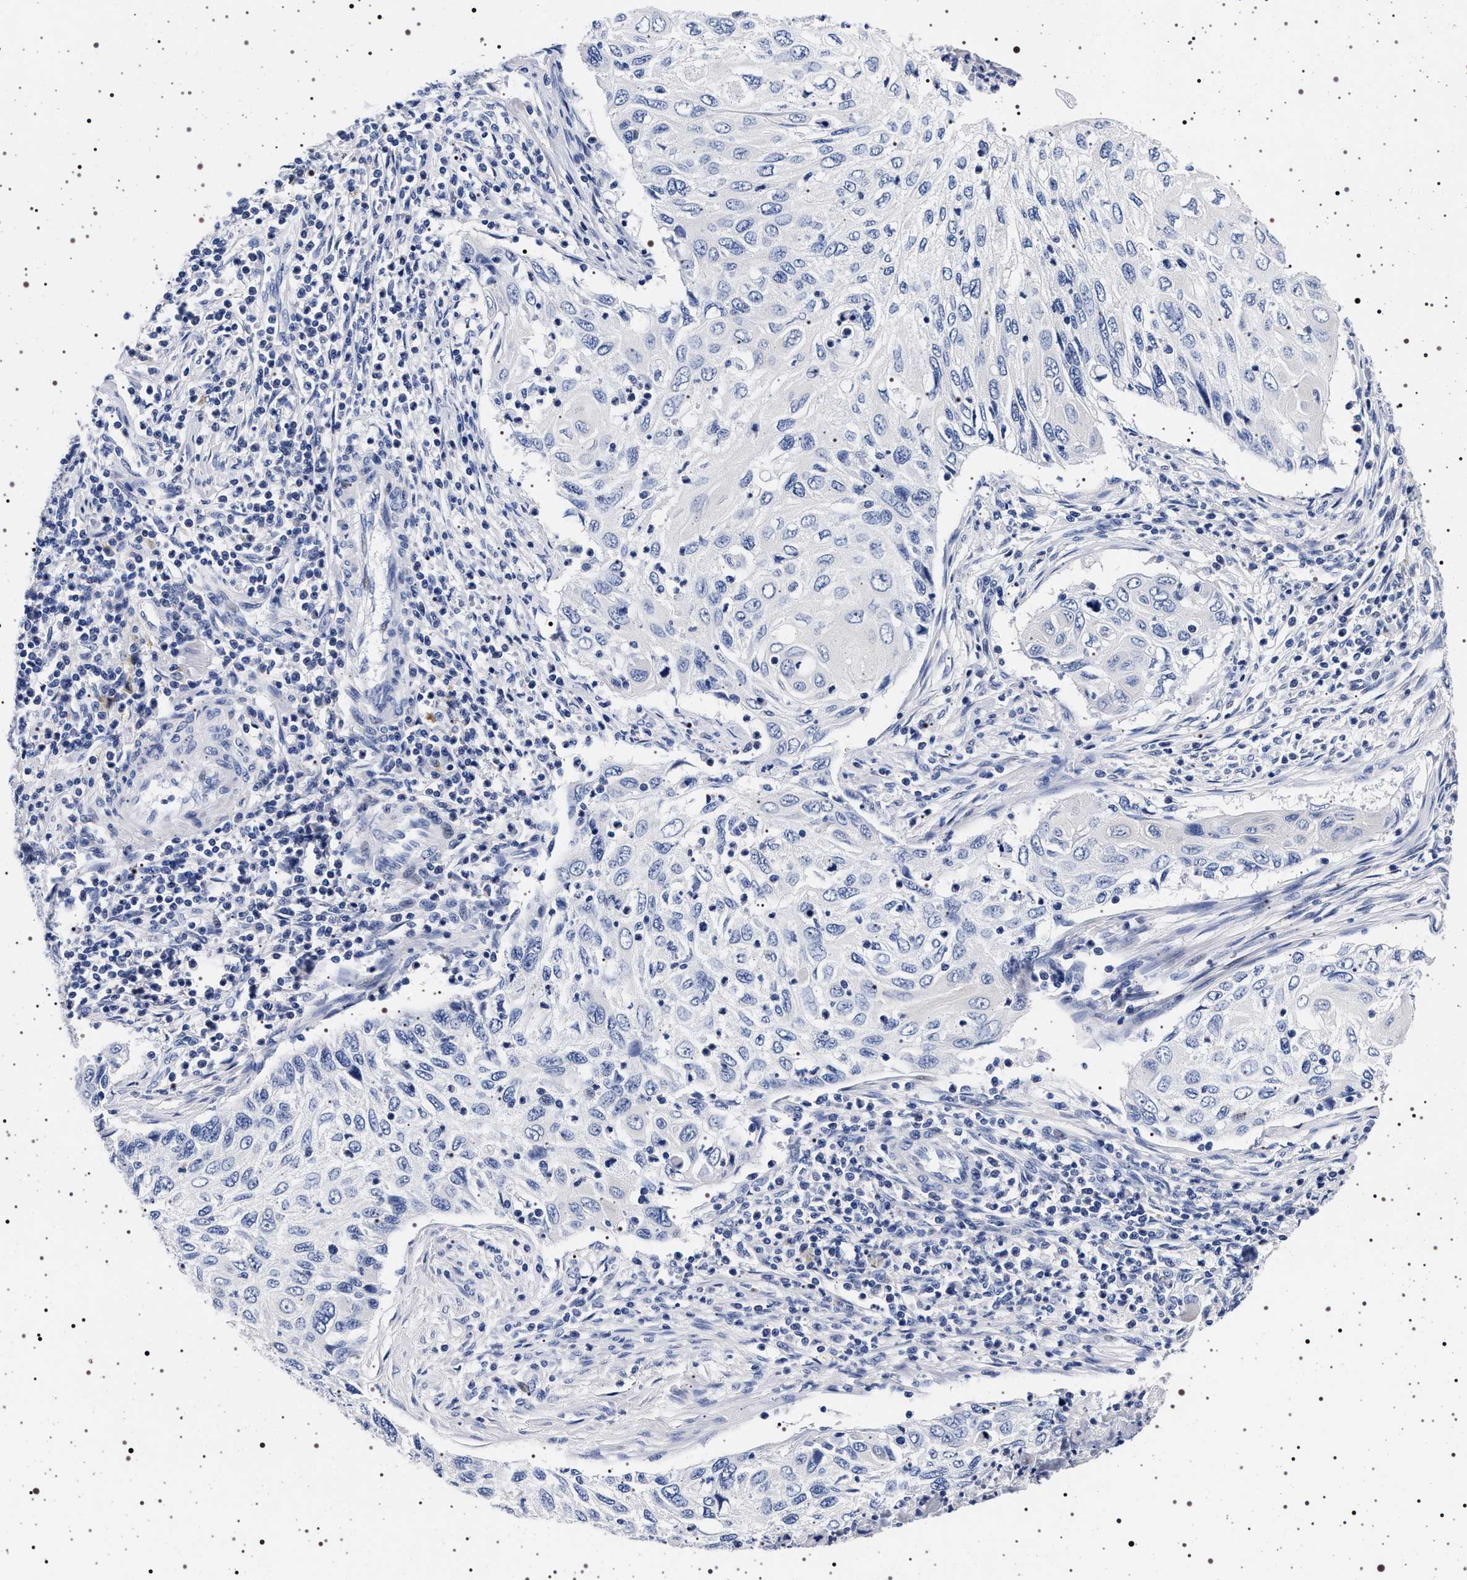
{"staining": {"intensity": "negative", "quantity": "none", "location": "none"}, "tissue": "cervical cancer", "cell_type": "Tumor cells", "image_type": "cancer", "snomed": [{"axis": "morphology", "description": "Squamous cell carcinoma, NOS"}, {"axis": "topography", "description": "Cervix"}], "caption": "Immunohistochemical staining of human squamous cell carcinoma (cervical) shows no significant positivity in tumor cells.", "gene": "MAPK10", "patient": {"sex": "female", "age": 70}}